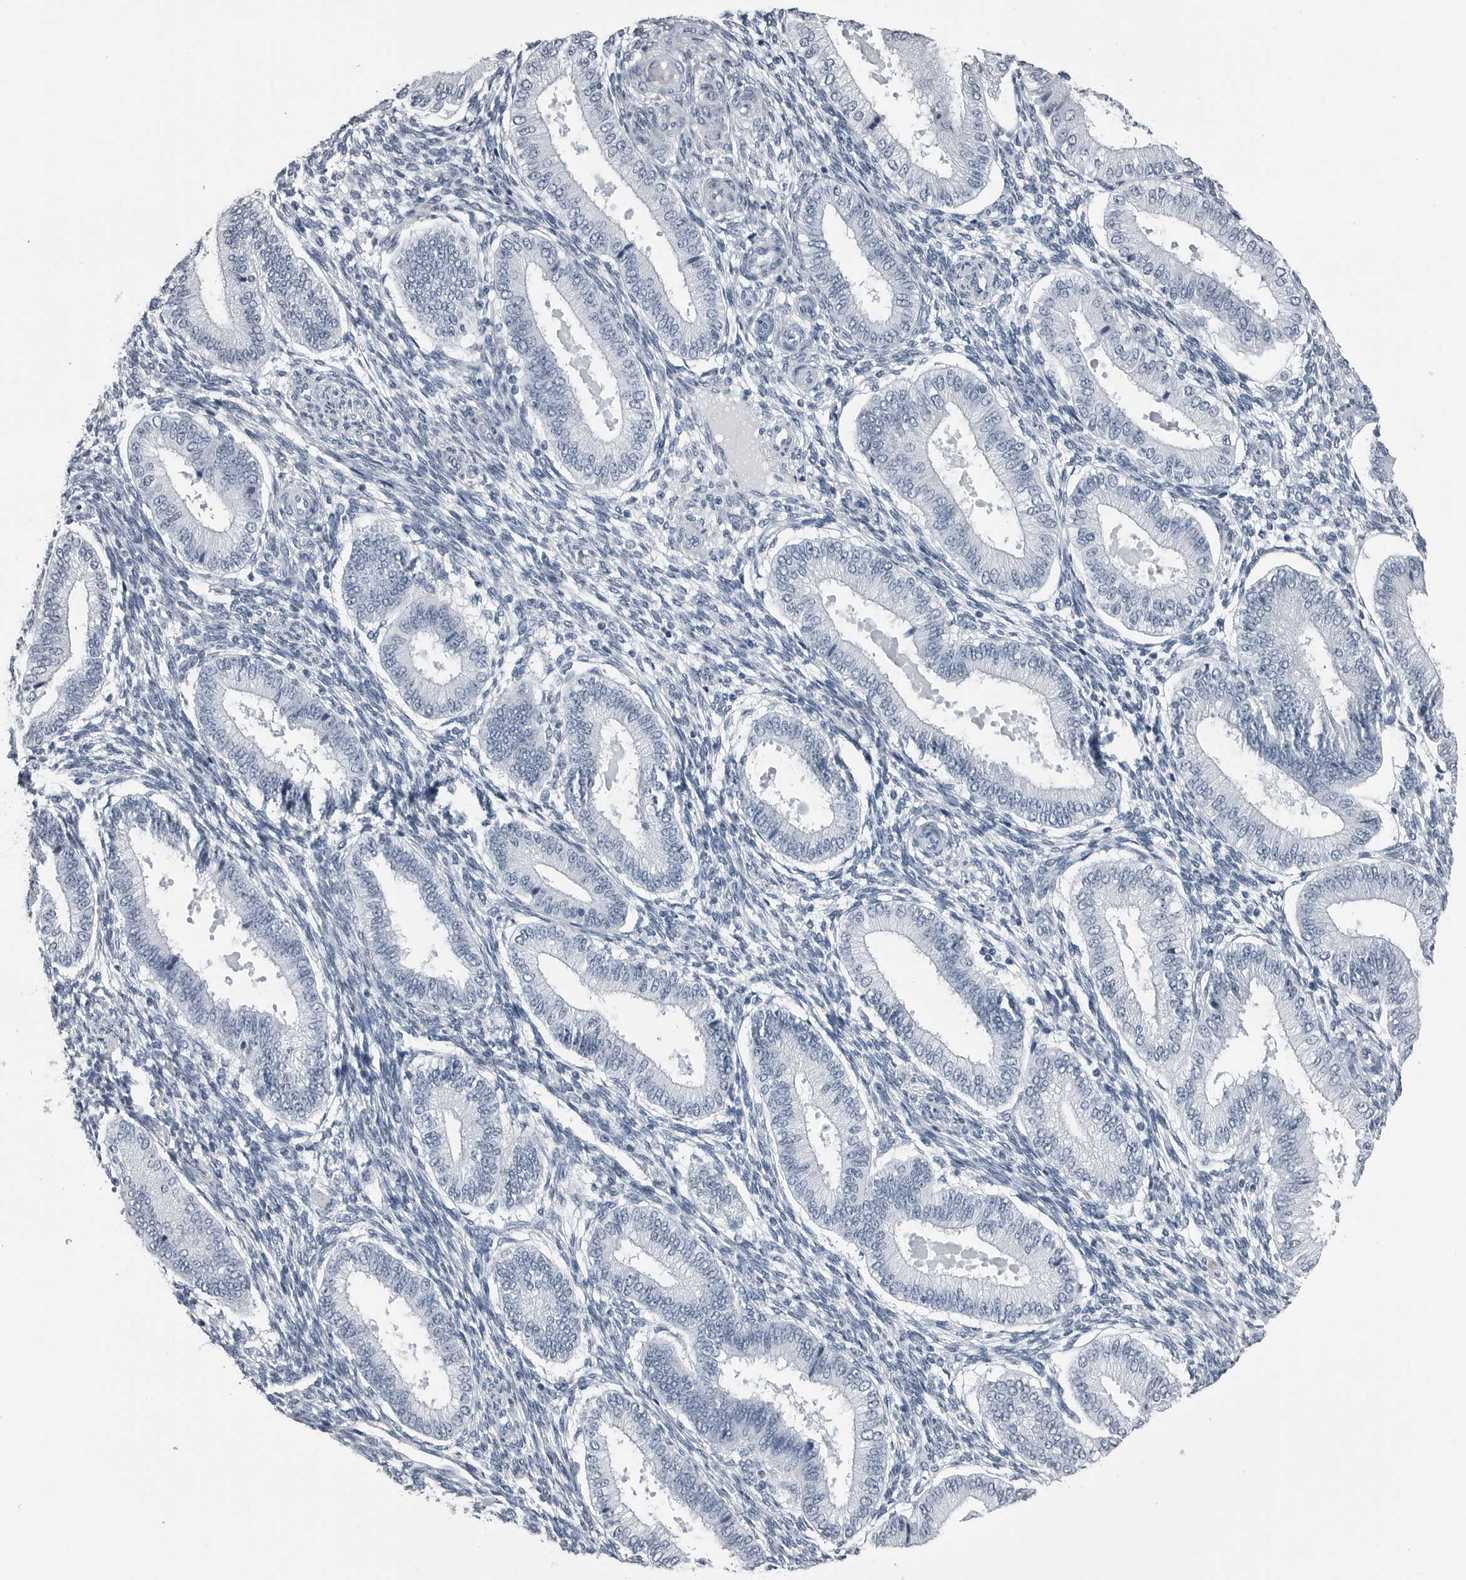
{"staining": {"intensity": "negative", "quantity": "none", "location": "none"}, "tissue": "endometrium", "cell_type": "Cells in endometrial stroma", "image_type": "normal", "snomed": [{"axis": "morphology", "description": "Normal tissue, NOS"}, {"axis": "topography", "description": "Endometrium"}], "caption": "The image demonstrates no significant expression in cells in endometrial stroma of endometrium.", "gene": "SPINK1", "patient": {"sex": "female", "age": 39}}